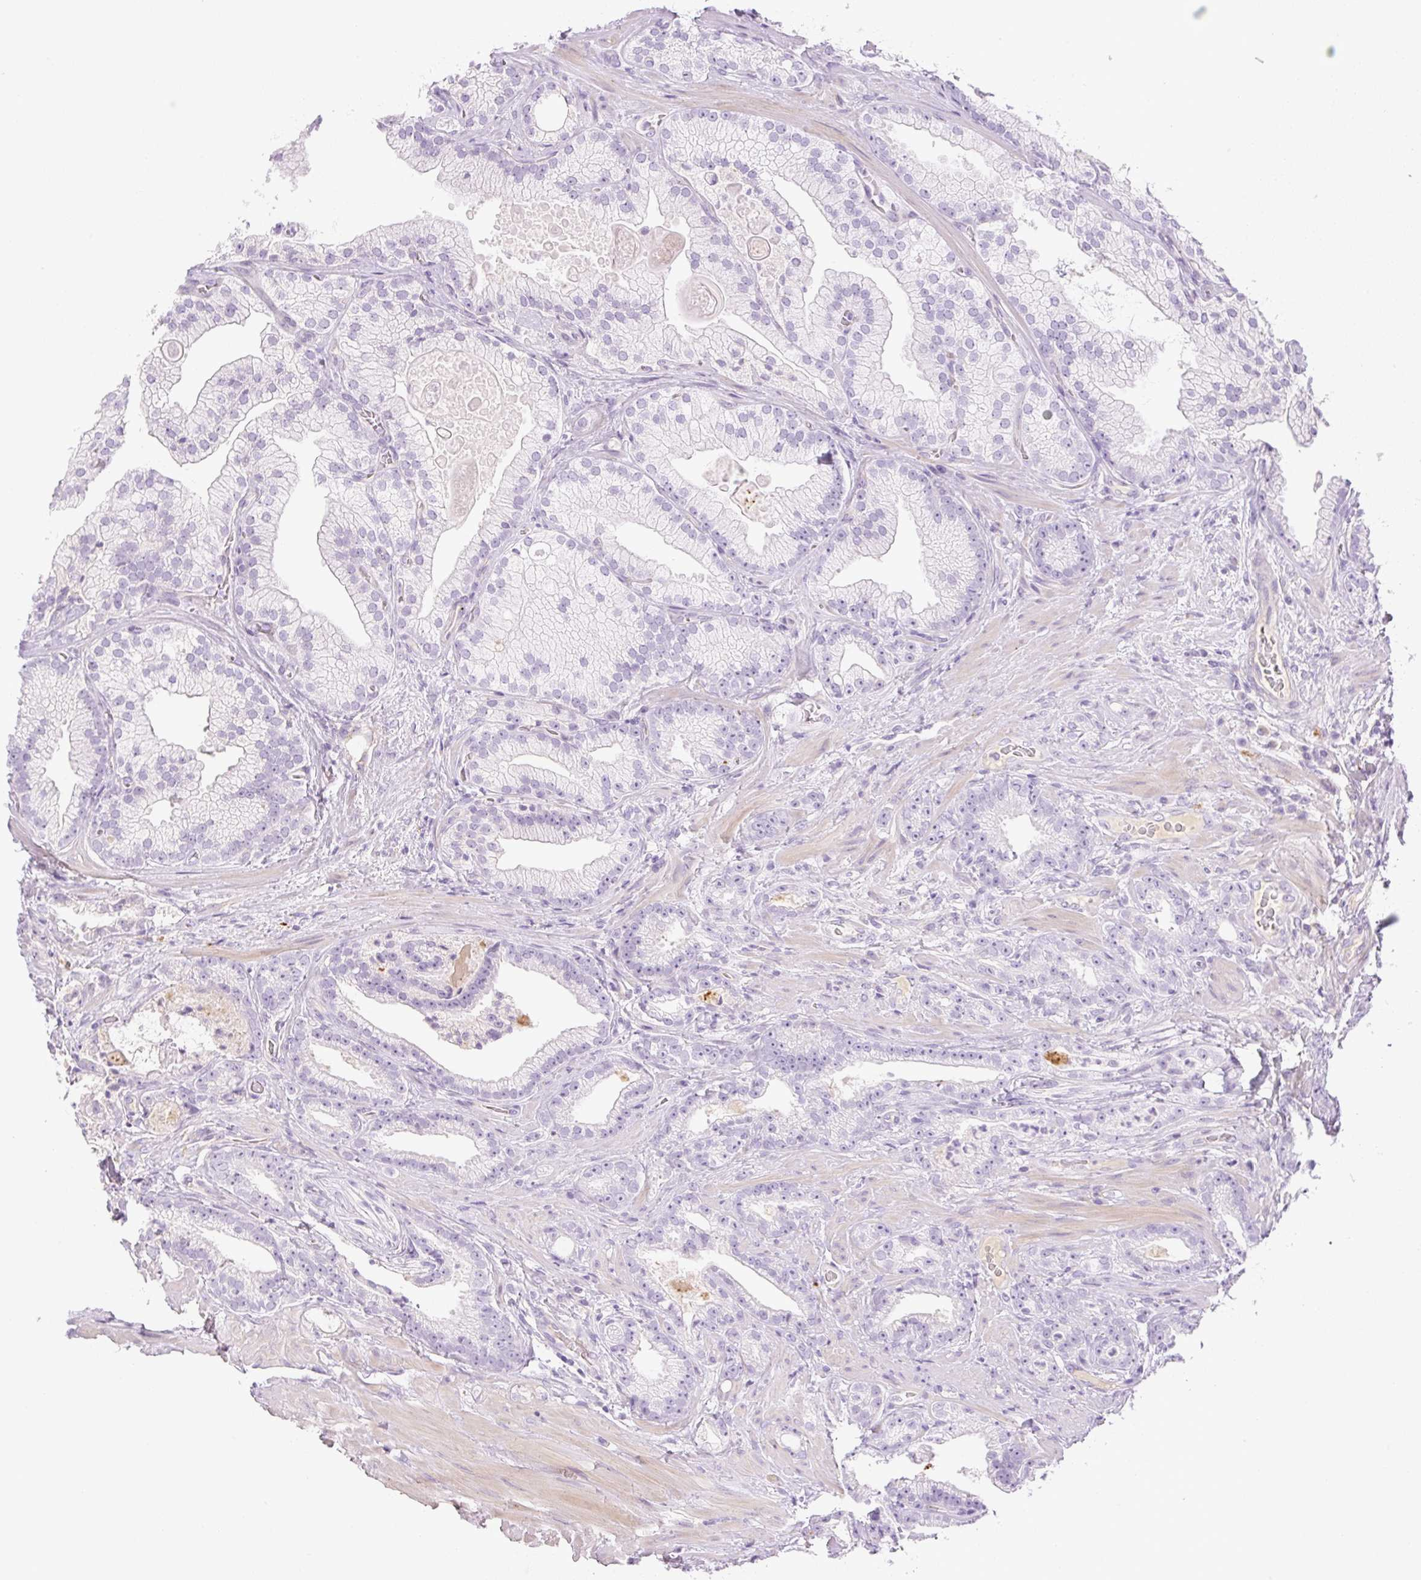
{"staining": {"intensity": "negative", "quantity": "none", "location": "none"}, "tissue": "prostate cancer", "cell_type": "Tumor cells", "image_type": "cancer", "snomed": [{"axis": "morphology", "description": "Adenocarcinoma, High grade"}, {"axis": "topography", "description": "Prostate"}], "caption": "Prostate cancer (adenocarcinoma (high-grade)) was stained to show a protein in brown. There is no significant staining in tumor cells.", "gene": "MIA2", "patient": {"sex": "male", "age": 68}}